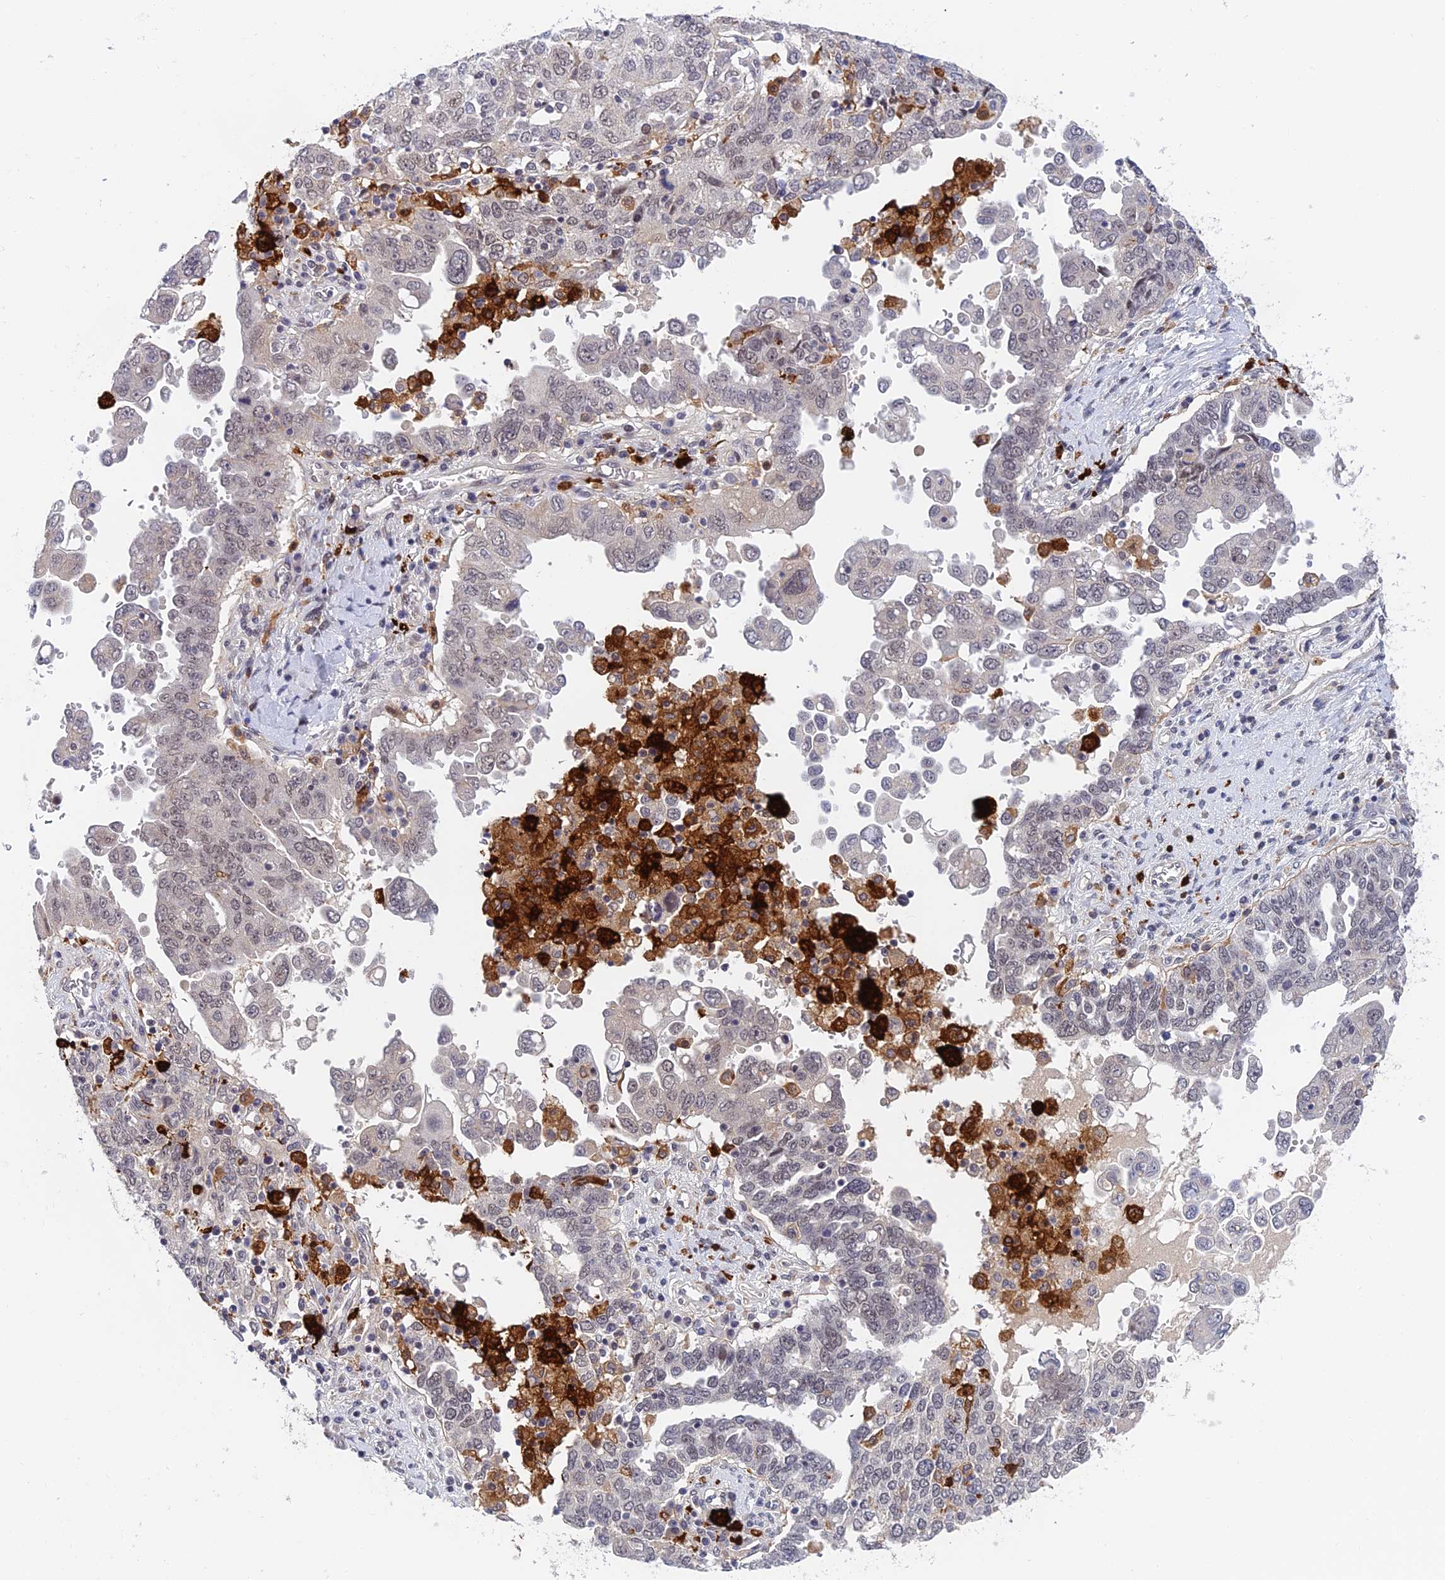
{"staining": {"intensity": "weak", "quantity": "25%-75%", "location": "nuclear"}, "tissue": "ovarian cancer", "cell_type": "Tumor cells", "image_type": "cancer", "snomed": [{"axis": "morphology", "description": "Carcinoma, endometroid"}, {"axis": "topography", "description": "Ovary"}], "caption": "An image of human ovarian endometroid carcinoma stained for a protein displays weak nuclear brown staining in tumor cells.", "gene": "NSMCE1", "patient": {"sex": "female", "age": 62}}